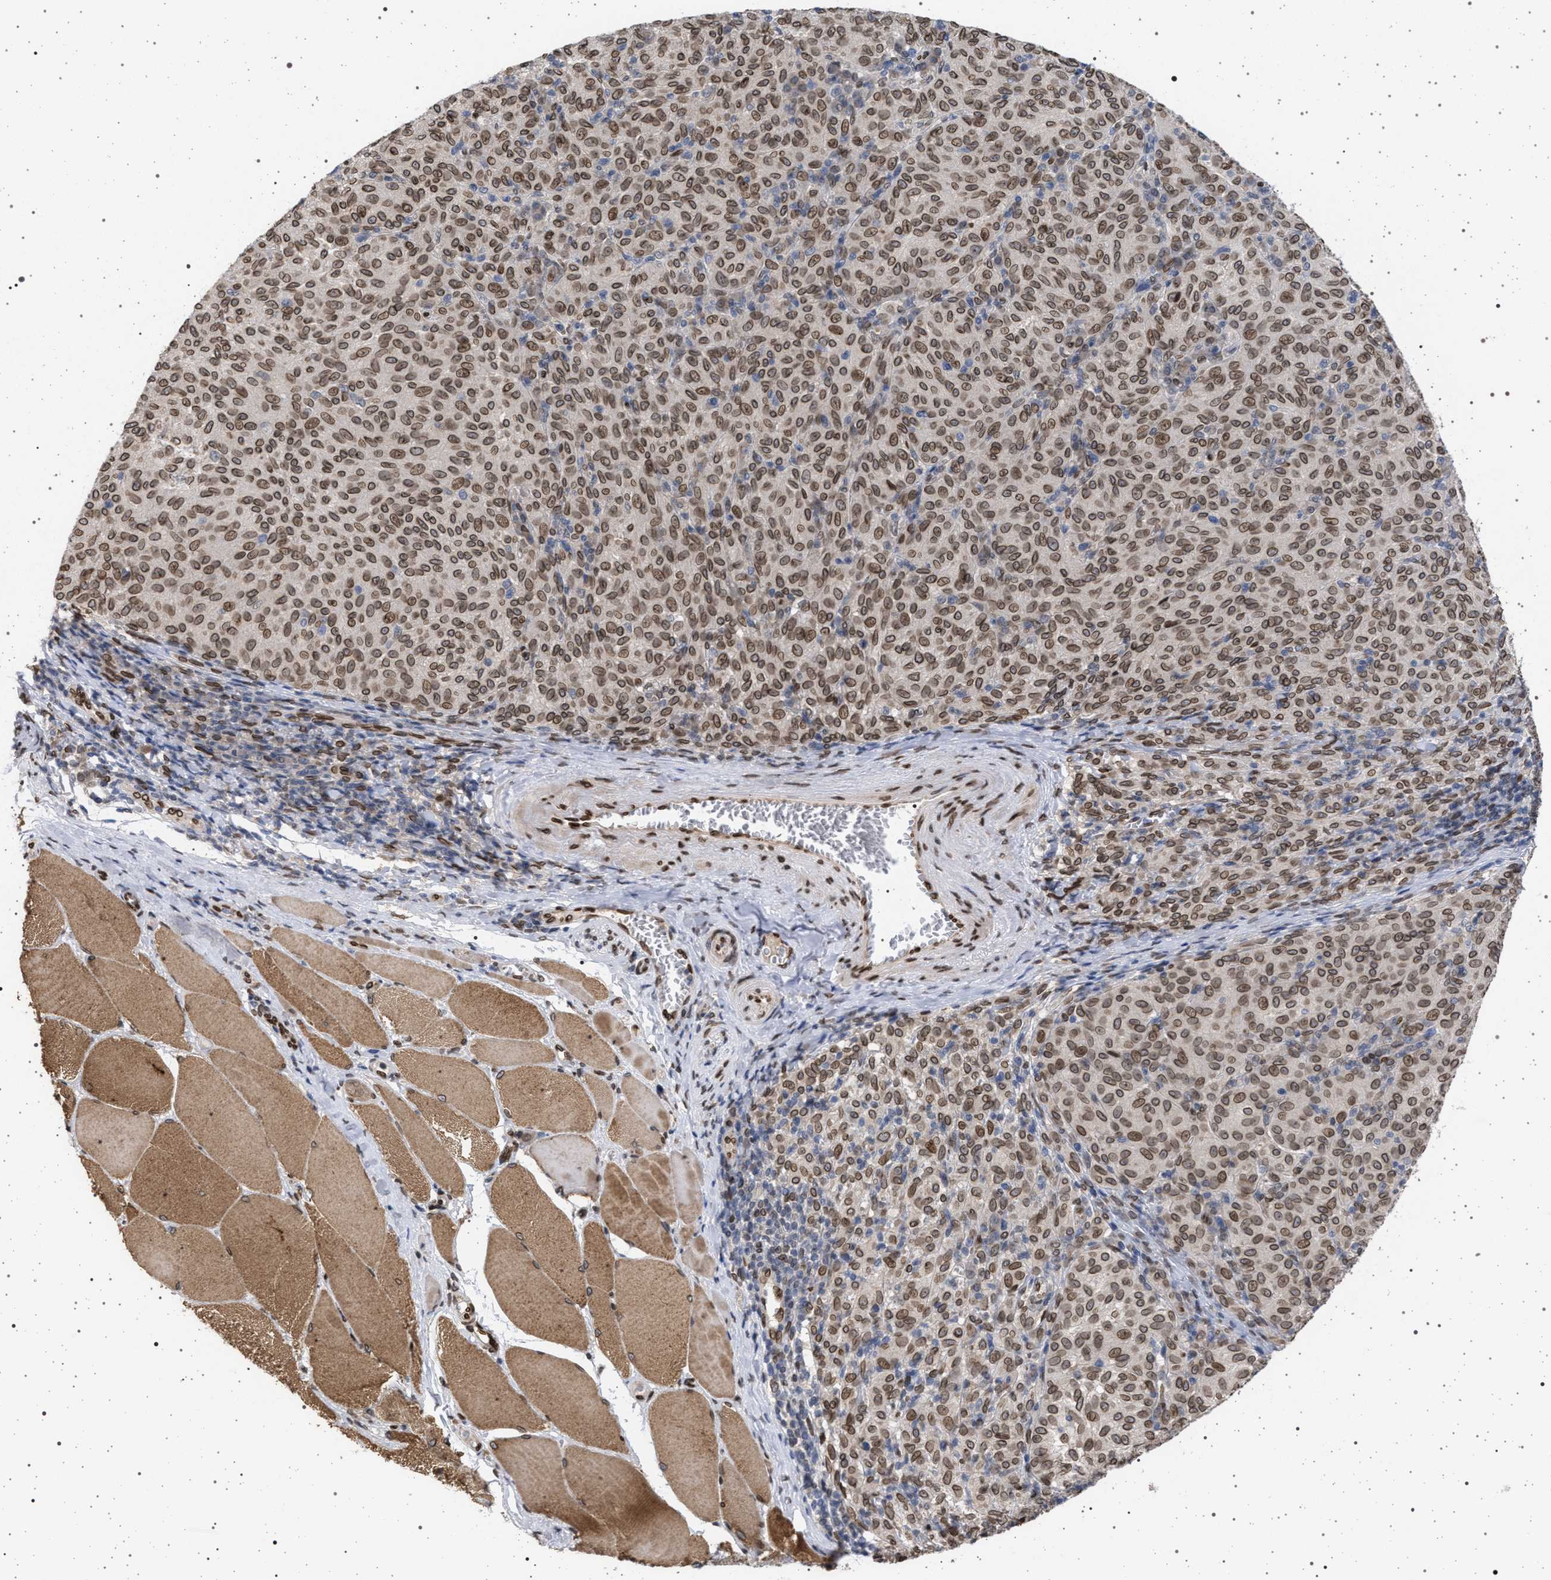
{"staining": {"intensity": "moderate", "quantity": ">75%", "location": "cytoplasmic/membranous,nuclear"}, "tissue": "melanoma", "cell_type": "Tumor cells", "image_type": "cancer", "snomed": [{"axis": "morphology", "description": "Malignant melanoma, NOS"}, {"axis": "topography", "description": "Skin"}], "caption": "The immunohistochemical stain highlights moderate cytoplasmic/membranous and nuclear staining in tumor cells of malignant melanoma tissue.", "gene": "ING2", "patient": {"sex": "female", "age": 72}}